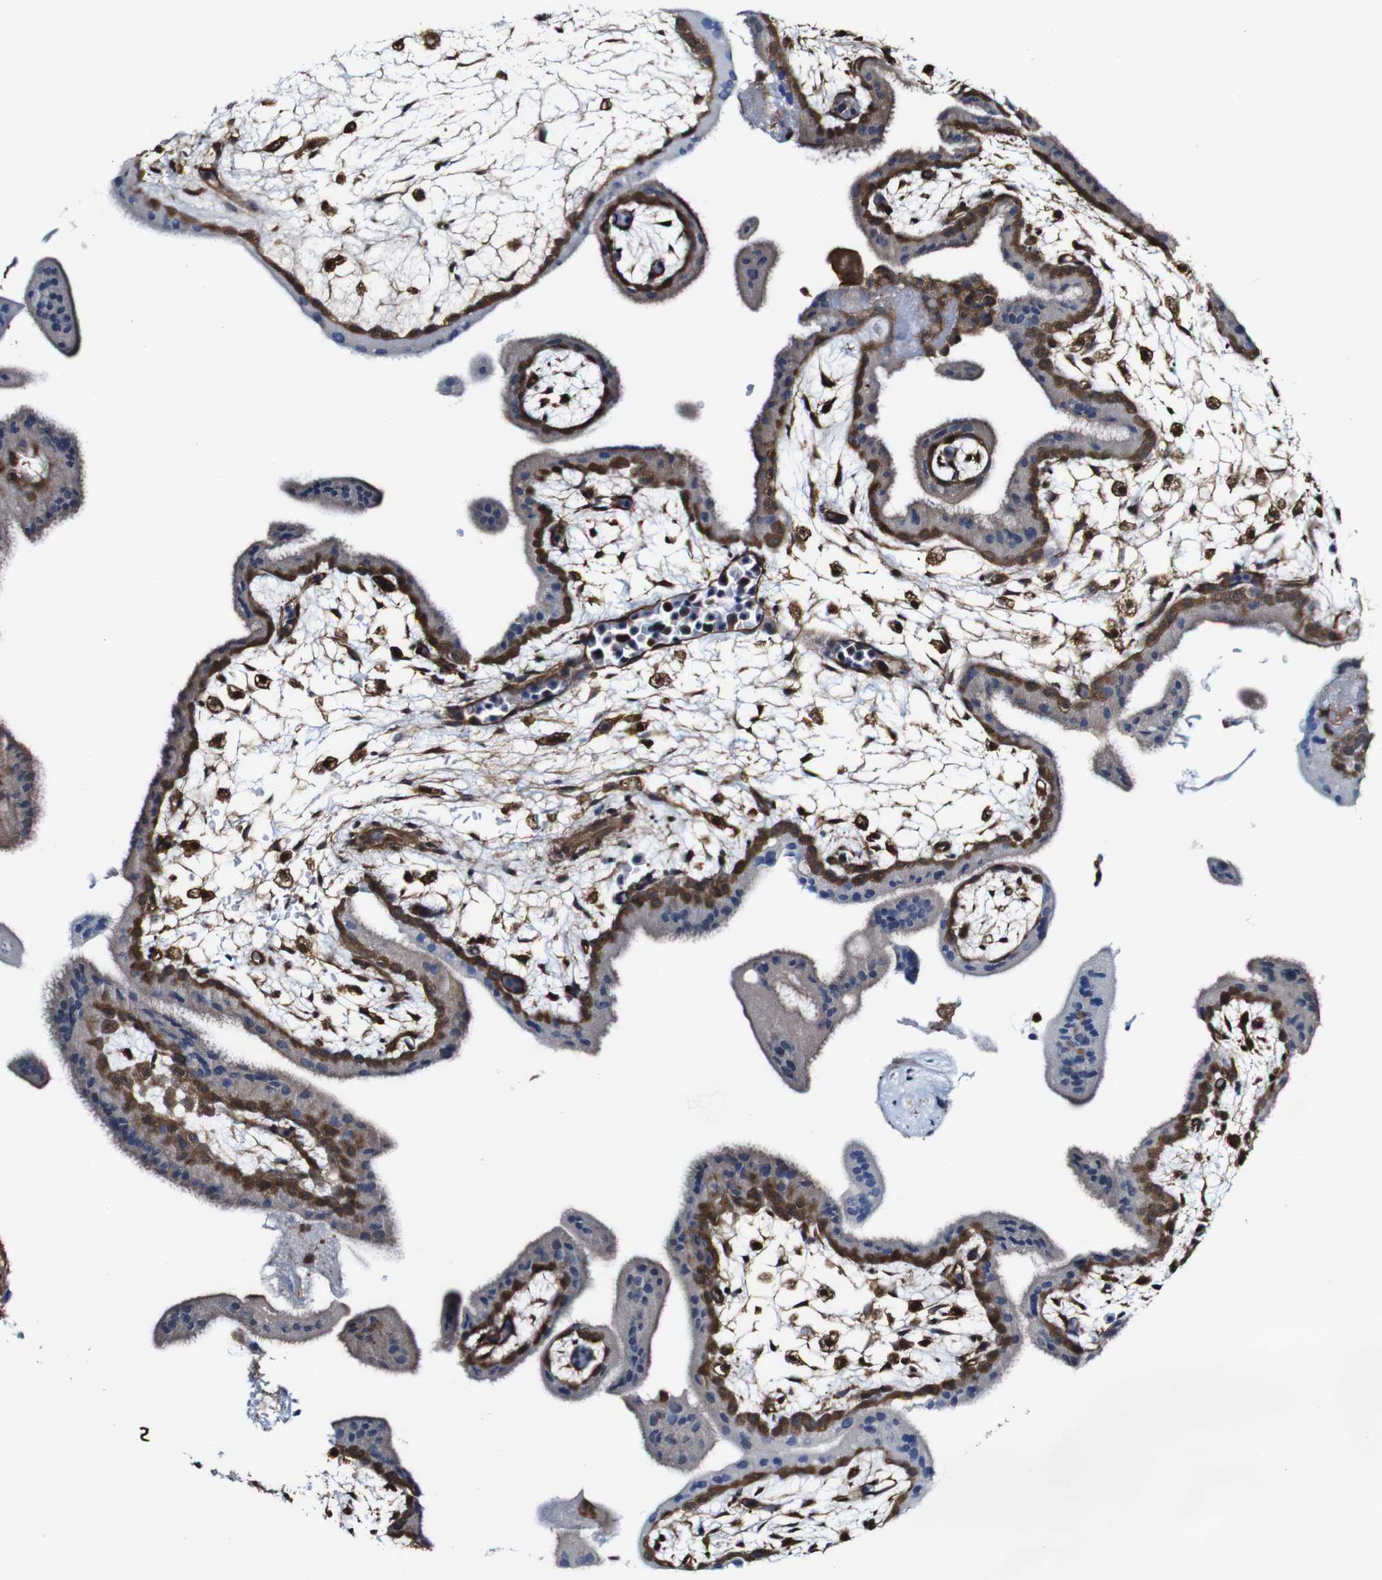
{"staining": {"intensity": "moderate", "quantity": "25%-75%", "location": "cytoplasmic/membranous"}, "tissue": "placenta", "cell_type": "Trophoblastic cells", "image_type": "normal", "snomed": [{"axis": "morphology", "description": "Normal tissue, NOS"}, {"axis": "topography", "description": "Placenta"}], "caption": "This is an image of immunohistochemistry staining of benign placenta, which shows moderate positivity in the cytoplasmic/membranous of trophoblastic cells.", "gene": "PTPRR", "patient": {"sex": "female", "age": 35}}